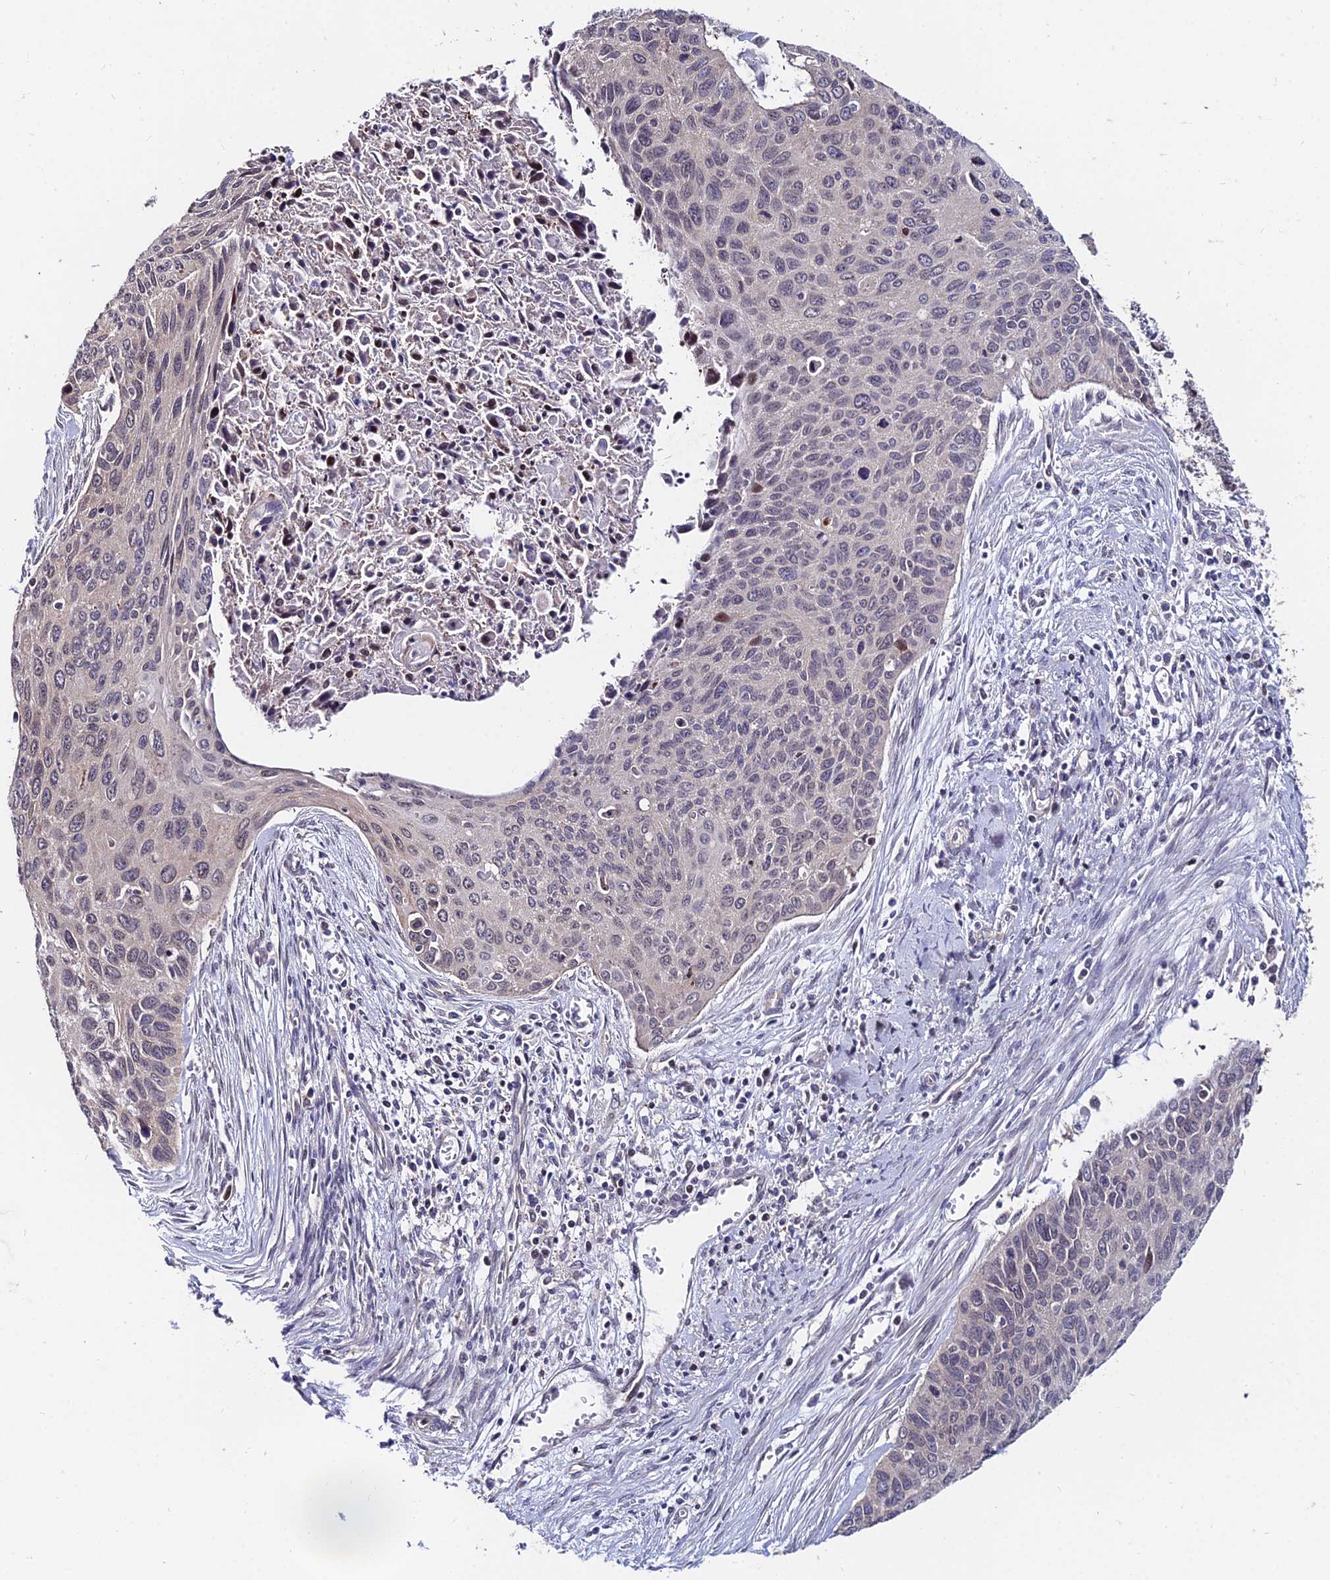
{"staining": {"intensity": "negative", "quantity": "none", "location": "none"}, "tissue": "cervical cancer", "cell_type": "Tumor cells", "image_type": "cancer", "snomed": [{"axis": "morphology", "description": "Squamous cell carcinoma, NOS"}, {"axis": "topography", "description": "Cervix"}], "caption": "Photomicrograph shows no protein positivity in tumor cells of cervical squamous cell carcinoma tissue.", "gene": "INPP4A", "patient": {"sex": "female", "age": 55}}